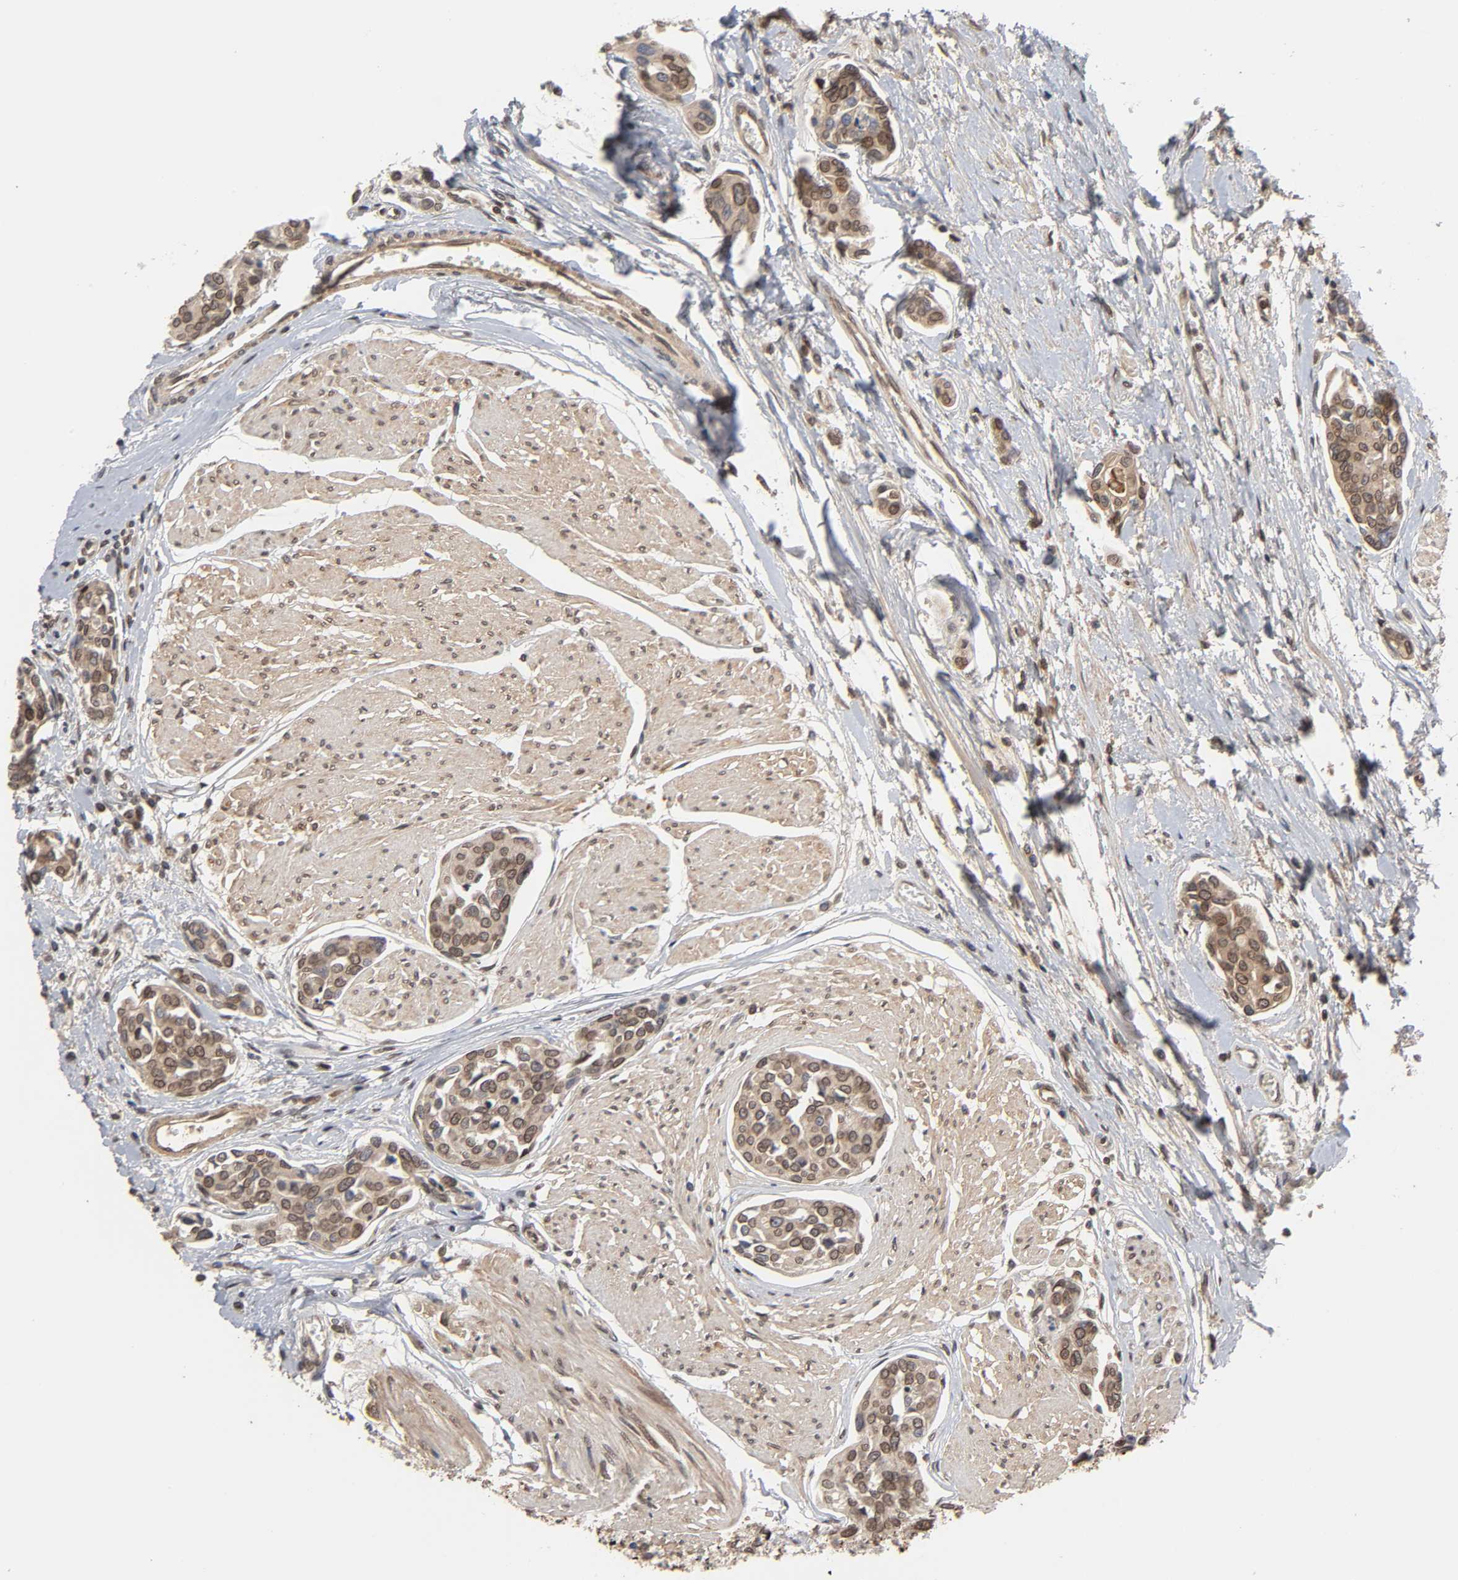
{"staining": {"intensity": "strong", "quantity": ">75%", "location": "cytoplasmic/membranous,nuclear"}, "tissue": "urothelial cancer", "cell_type": "Tumor cells", "image_type": "cancer", "snomed": [{"axis": "morphology", "description": "Urothelial carcinoma, High grade"}, {"axis": "topography", "description": "Urinary bladder"}], "caption": "A brown stain labels strong cytoplasmic/membranous and nuclear expression of a protein in human urothelial cancer tumor cells.", "gene": "CPN2", "patient": {"sex": "male", "age": 78}}